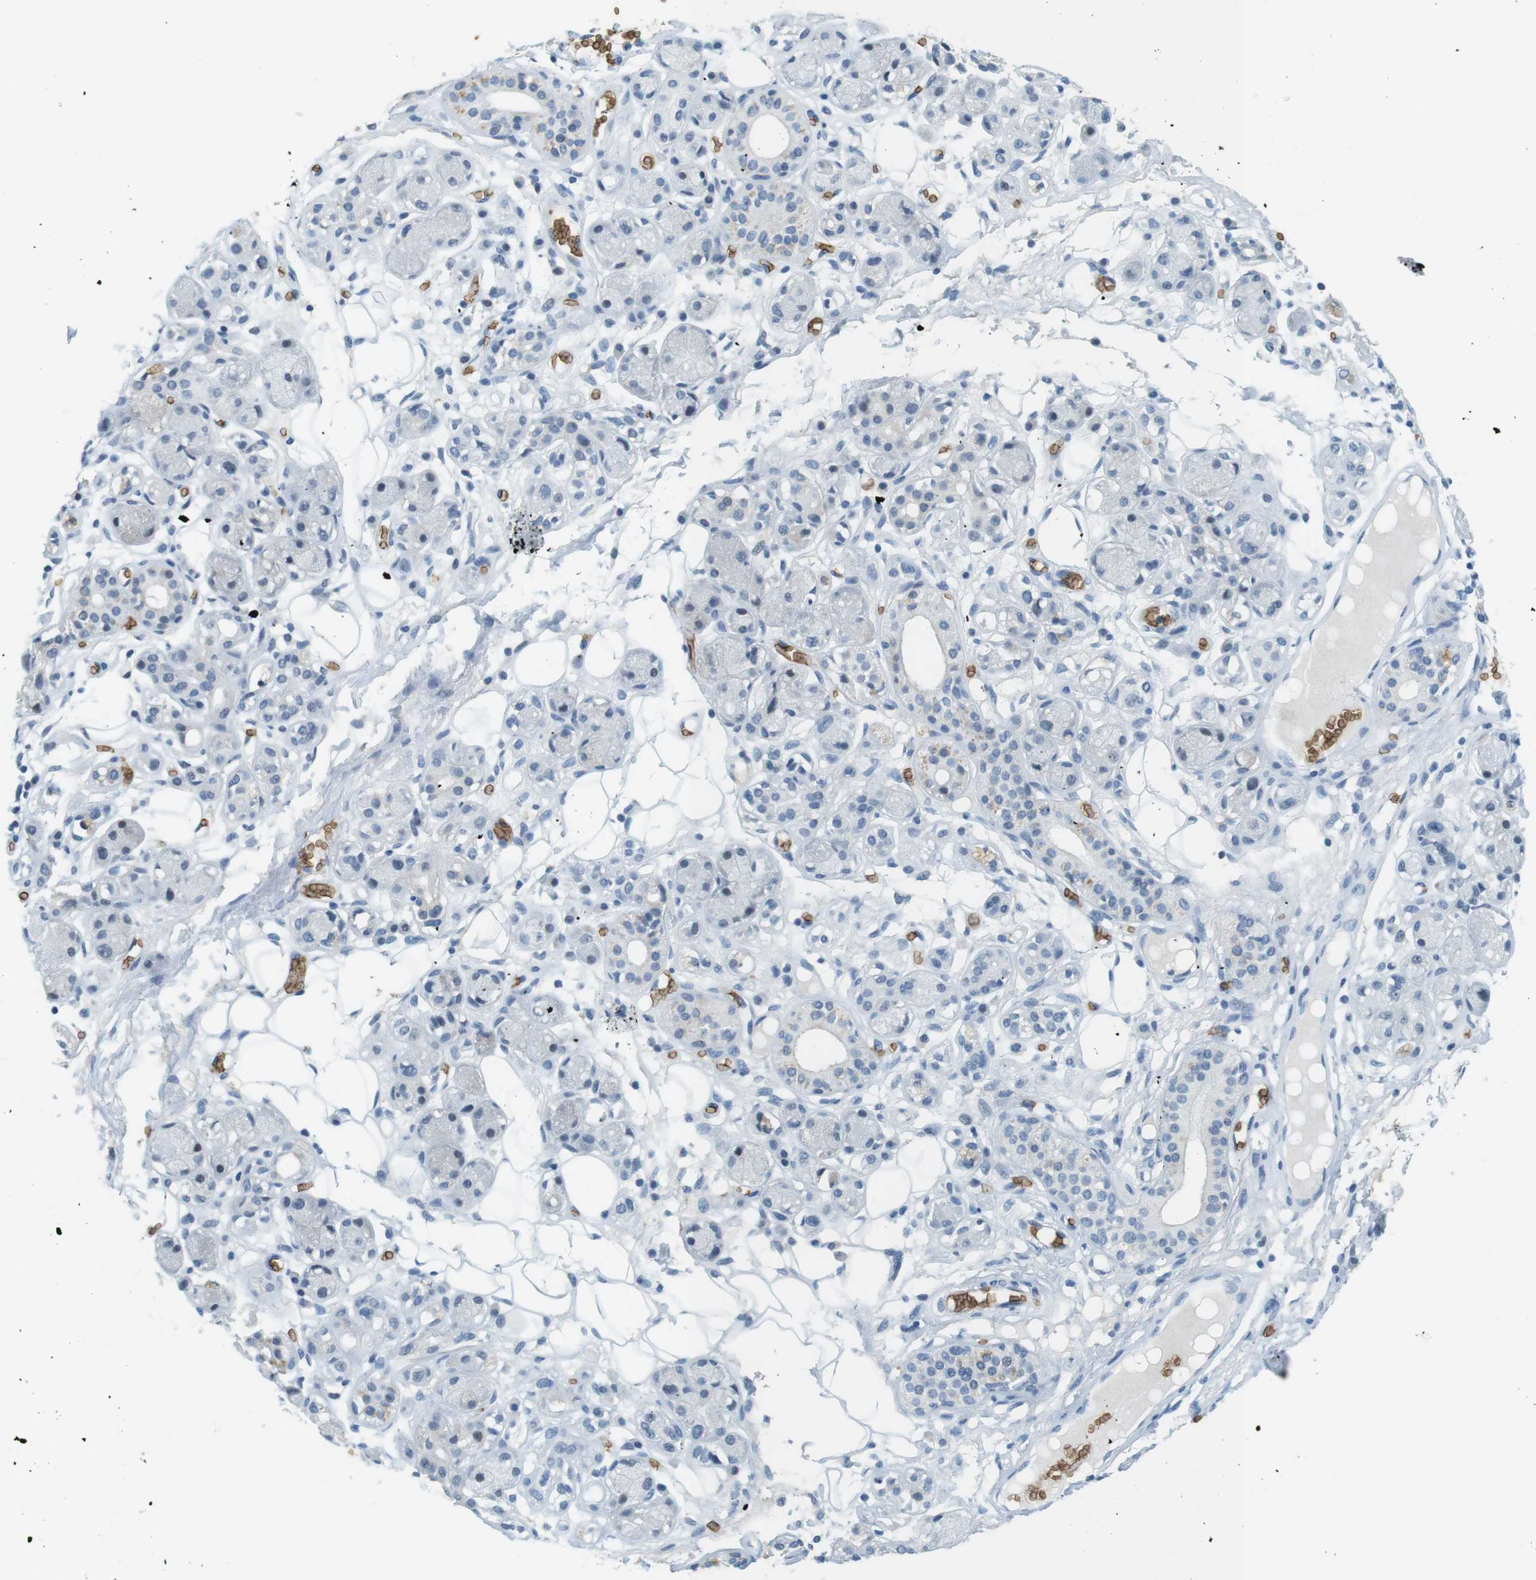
{"staining": {"intensity": "negative", "quantity": "none", "location": "none"}, "tissue": "adipose tissue", "cell_type": "Adipocytes", "image_type": "normal", "snomed": [{"axis": "morphology", "description": "Normal tissue, NOS"}, {"axis": "morphology", "description": "Inflammation, NOS"}, {"axis": "topography", "description": "Vascular tissue"}, {"axis": "topography", "description": "Salivary gland"}], "caption": "Human adipose tissue stained for a protein using immunohistochemistry demonstrates no positivity in adipocytes.", "gene": "SLC4A1", "patient": {"sex": "female", "age": 75}}